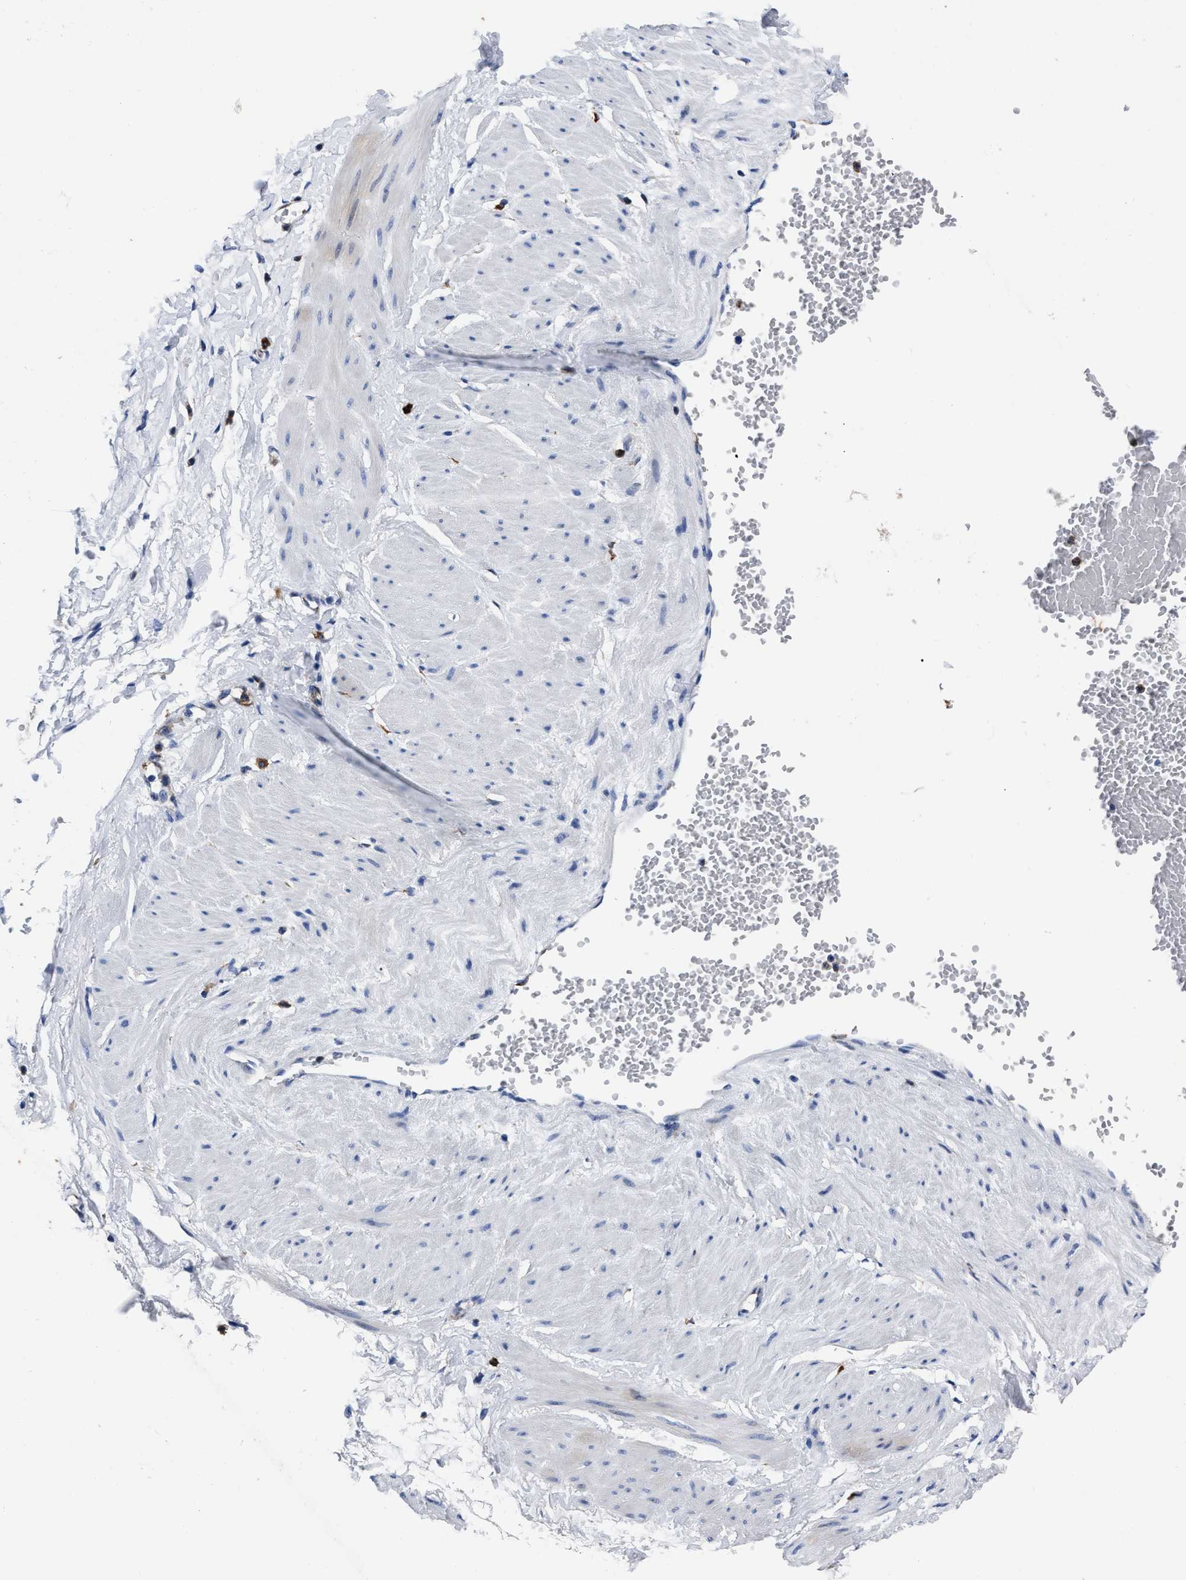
{"staining": {"intensity": "moderate", "quantity": ">75%", "location": "cytoplasmic/membranous"}, "tissue": "adipose tissue", "cell_type": "Adipocytes", "image_type": "normal", "snomed": [{"axis": "morphology", "description": "Normal tissue, NOS"}, {"axis": "topography", "description": "Soft tissue"}], "caption": "Protein expression analysis of normal adipose tissue demonstrates moderate cytoplasmic/membranous expression in approximately >75% of adipocytes. (DAB = brown stain, brightfield microscopy at high magnification).", "gene": "OR10G3", "patient": {"sex": "male", "age": 72}}